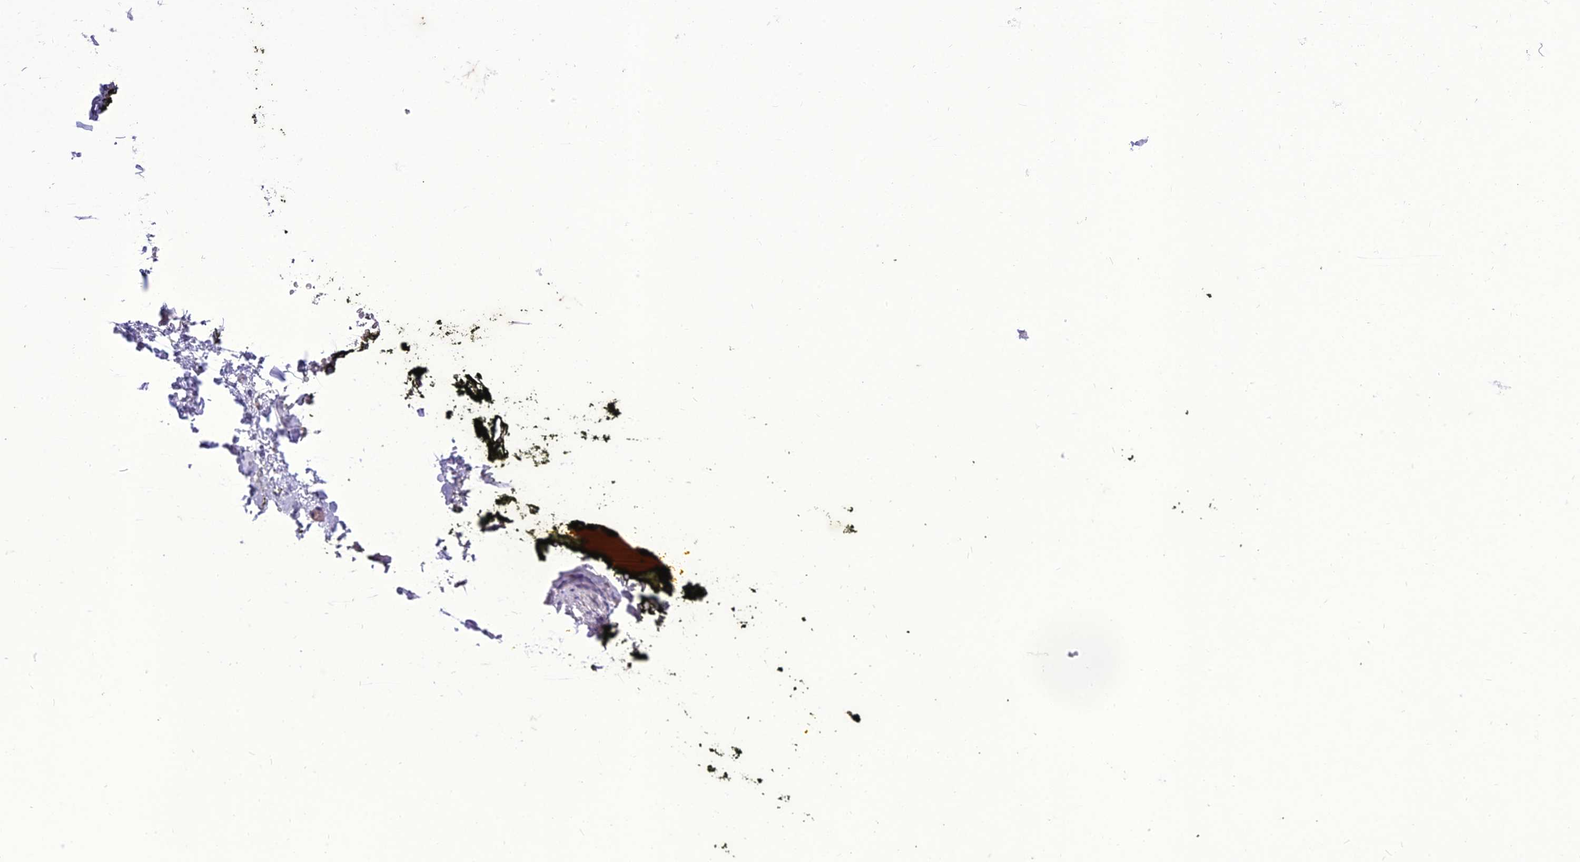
{"staining": {"intensity": "negative", "quantity": "none", "location": "none"}, "tissue": "adipose tissue", "cell_type": "Adipocytes", "image_type": "normal", "snomed": [{"axis": "morphology", "description": "Normal tissue, NOS"}, {"axis": "morphology", "description": "Adenocarcinoma, NOS"}, {"axis": "topography", "description": "Pancreas"}, {"axis": "topography", "description": "Peripheral nerve tissue"}], "caption": "Normal adipose tissue was stained to show a protein in brown. There is no significant positivity in adipocytes. (DAB (3,3'-diaminobenzidine) IHC with hematoxylin counter stain).", "gene": "NEURL2", "patient": {"sex": "male", "age": 59}}